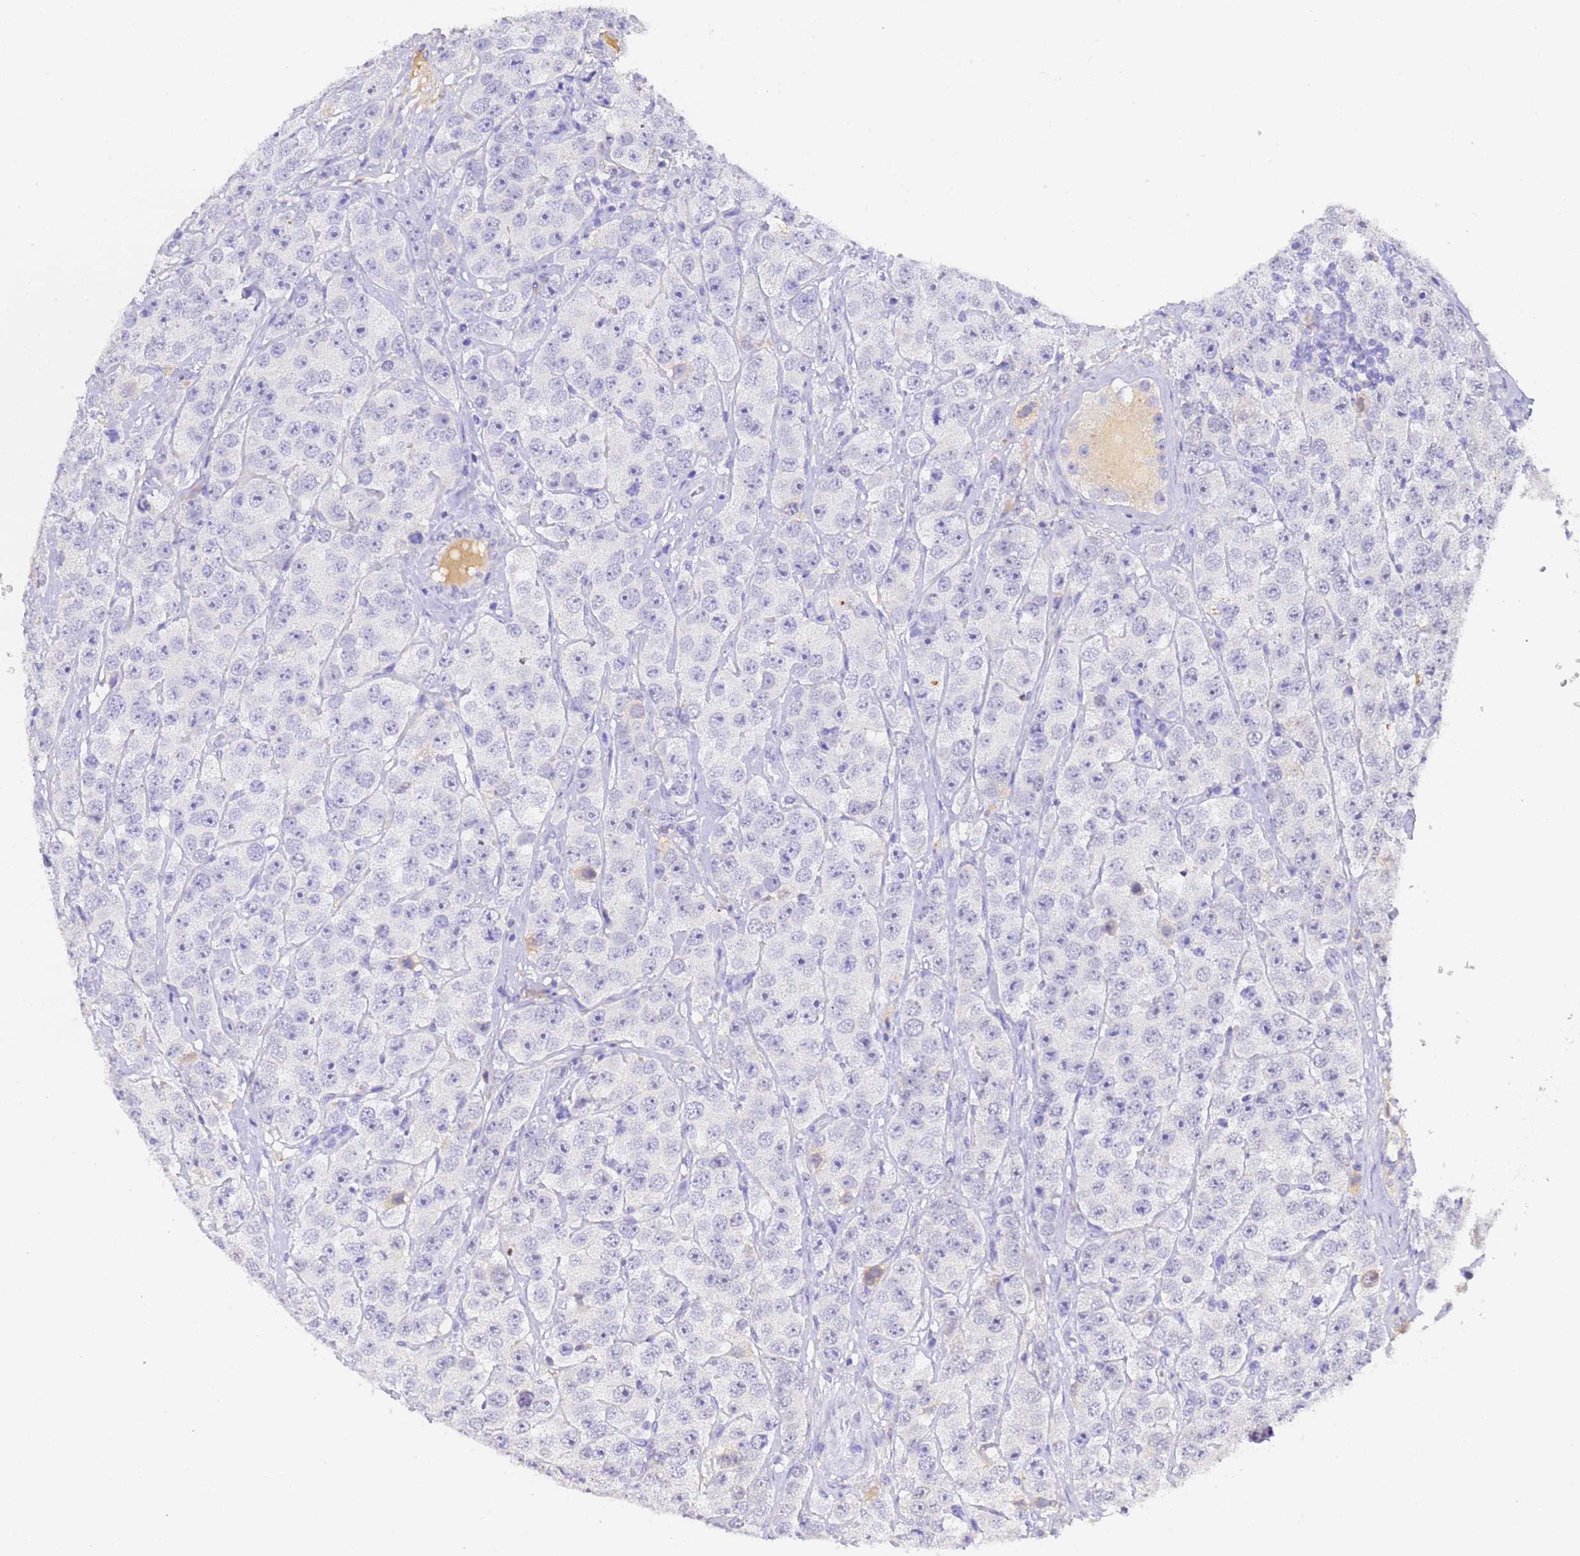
{"staining": {"intensity": "negative", "quantity": "none", "location": "none"}, "tissue": "testis cancer", "cell_type": "Tumor cells", "image_type": "cancer", "snomed": [{"axis": "morphology", "description": "Seminoma, NOS"}, {"axis": "topography", "description": "Testis"}], "caption": "This is an immunohistochemistry (IHC) image of human testis cancer (seminoma). There is no staining in tumor cells.", "gene": "CFHR2", "patient": {"sex": "male", "age": 28}}